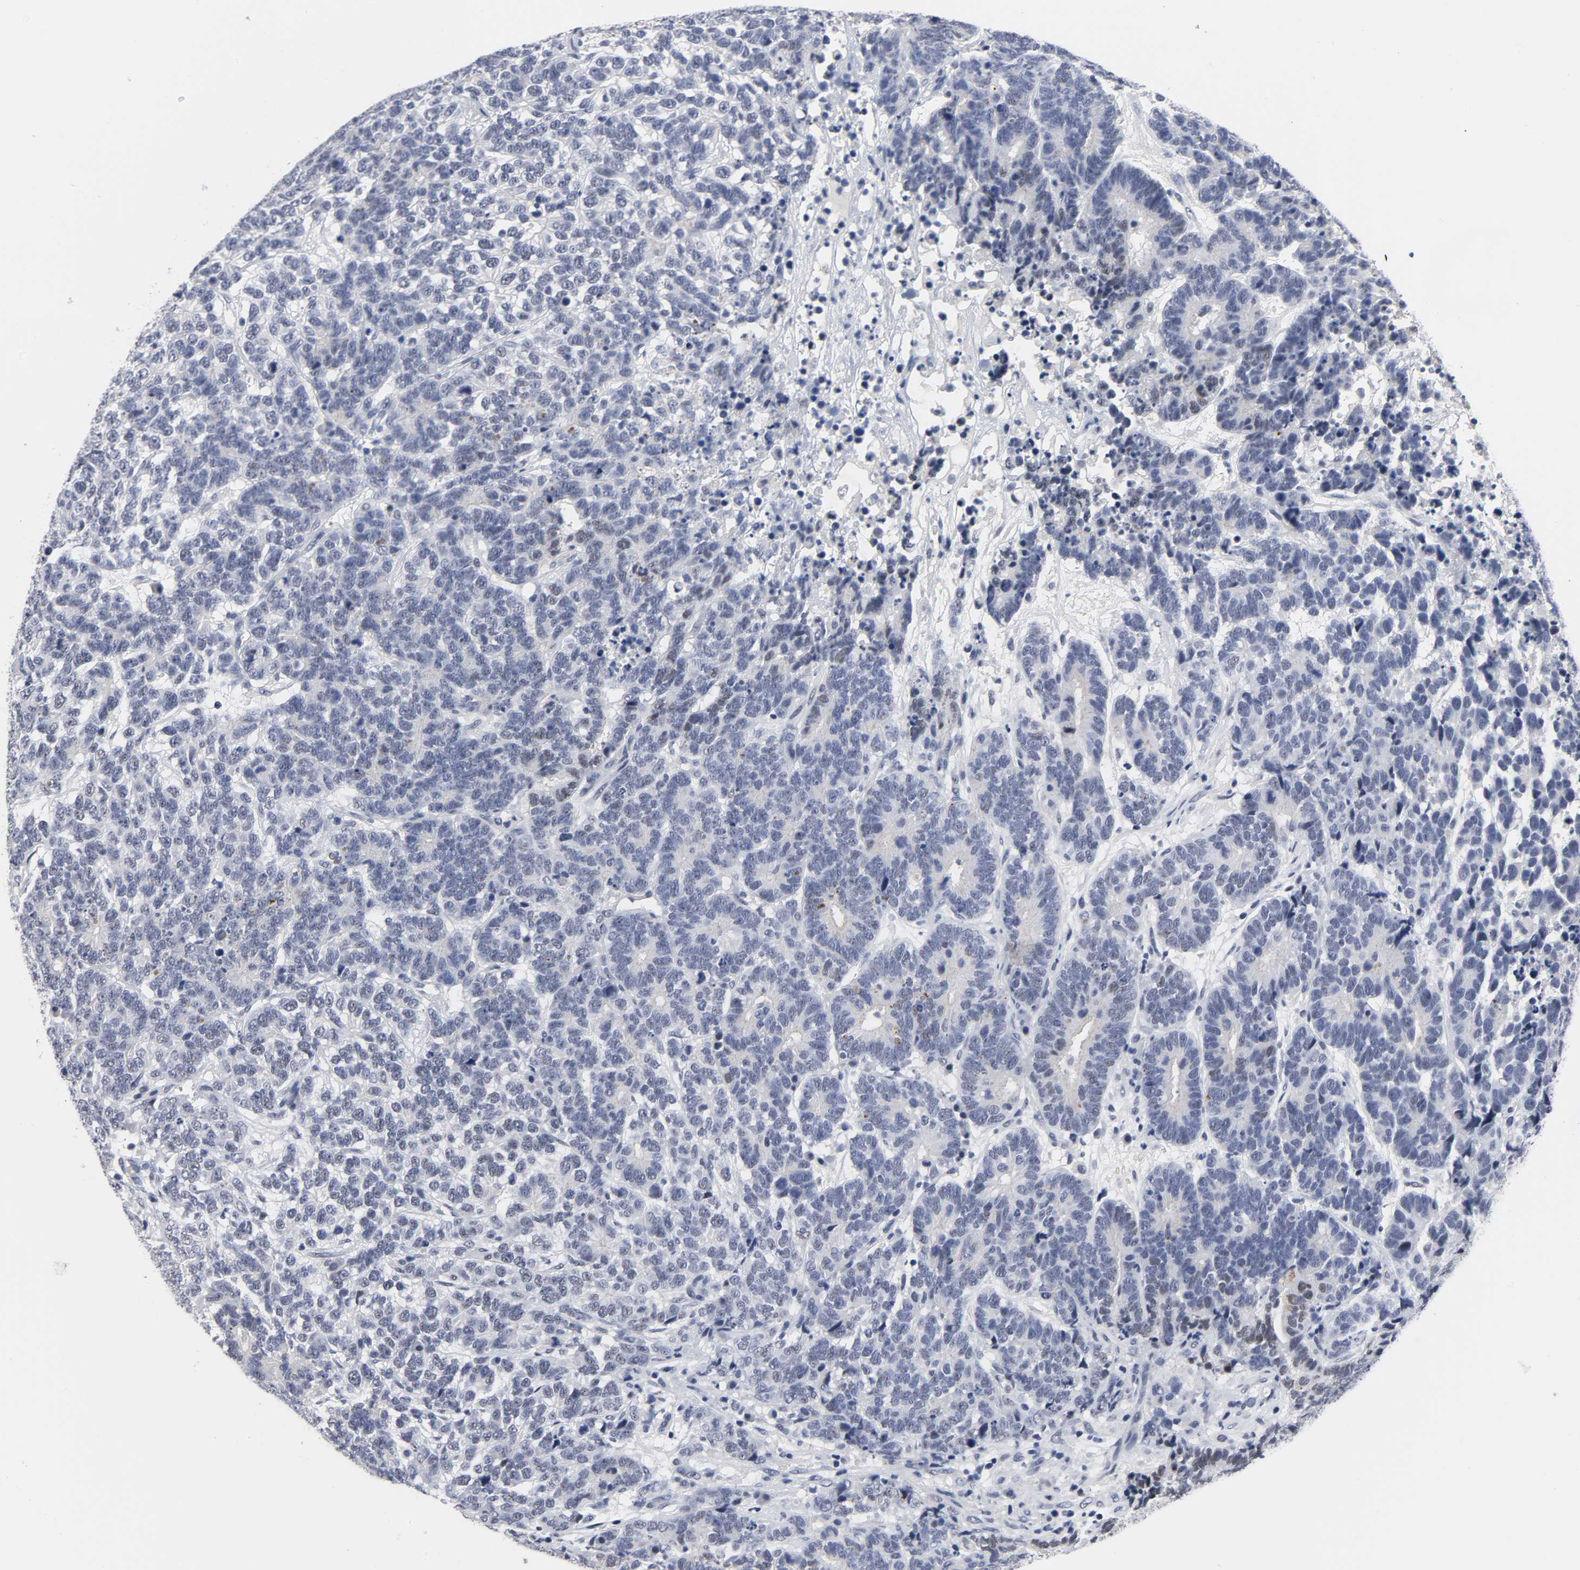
{"staining": {"intensity": "negative", "quantity": "none", "location": "none"}, "tissue": "testis cancer", "cell_type": "Tumor cells", "image_type": "cancer", "snomed": [{"axis": "morphology", "description": "Carcinoma, Embryonal, NOS"}, {"axis": "topography", "description": "Testis"}], "caption": "High magnification brightfield microscopy of testis cancer stained with DAB (brown) and counterstained with hematoxylin (blue): tumor cells show no significant positivity.", "gene": "GRHL2", "patient": {"sex": "male", "age": 26}}